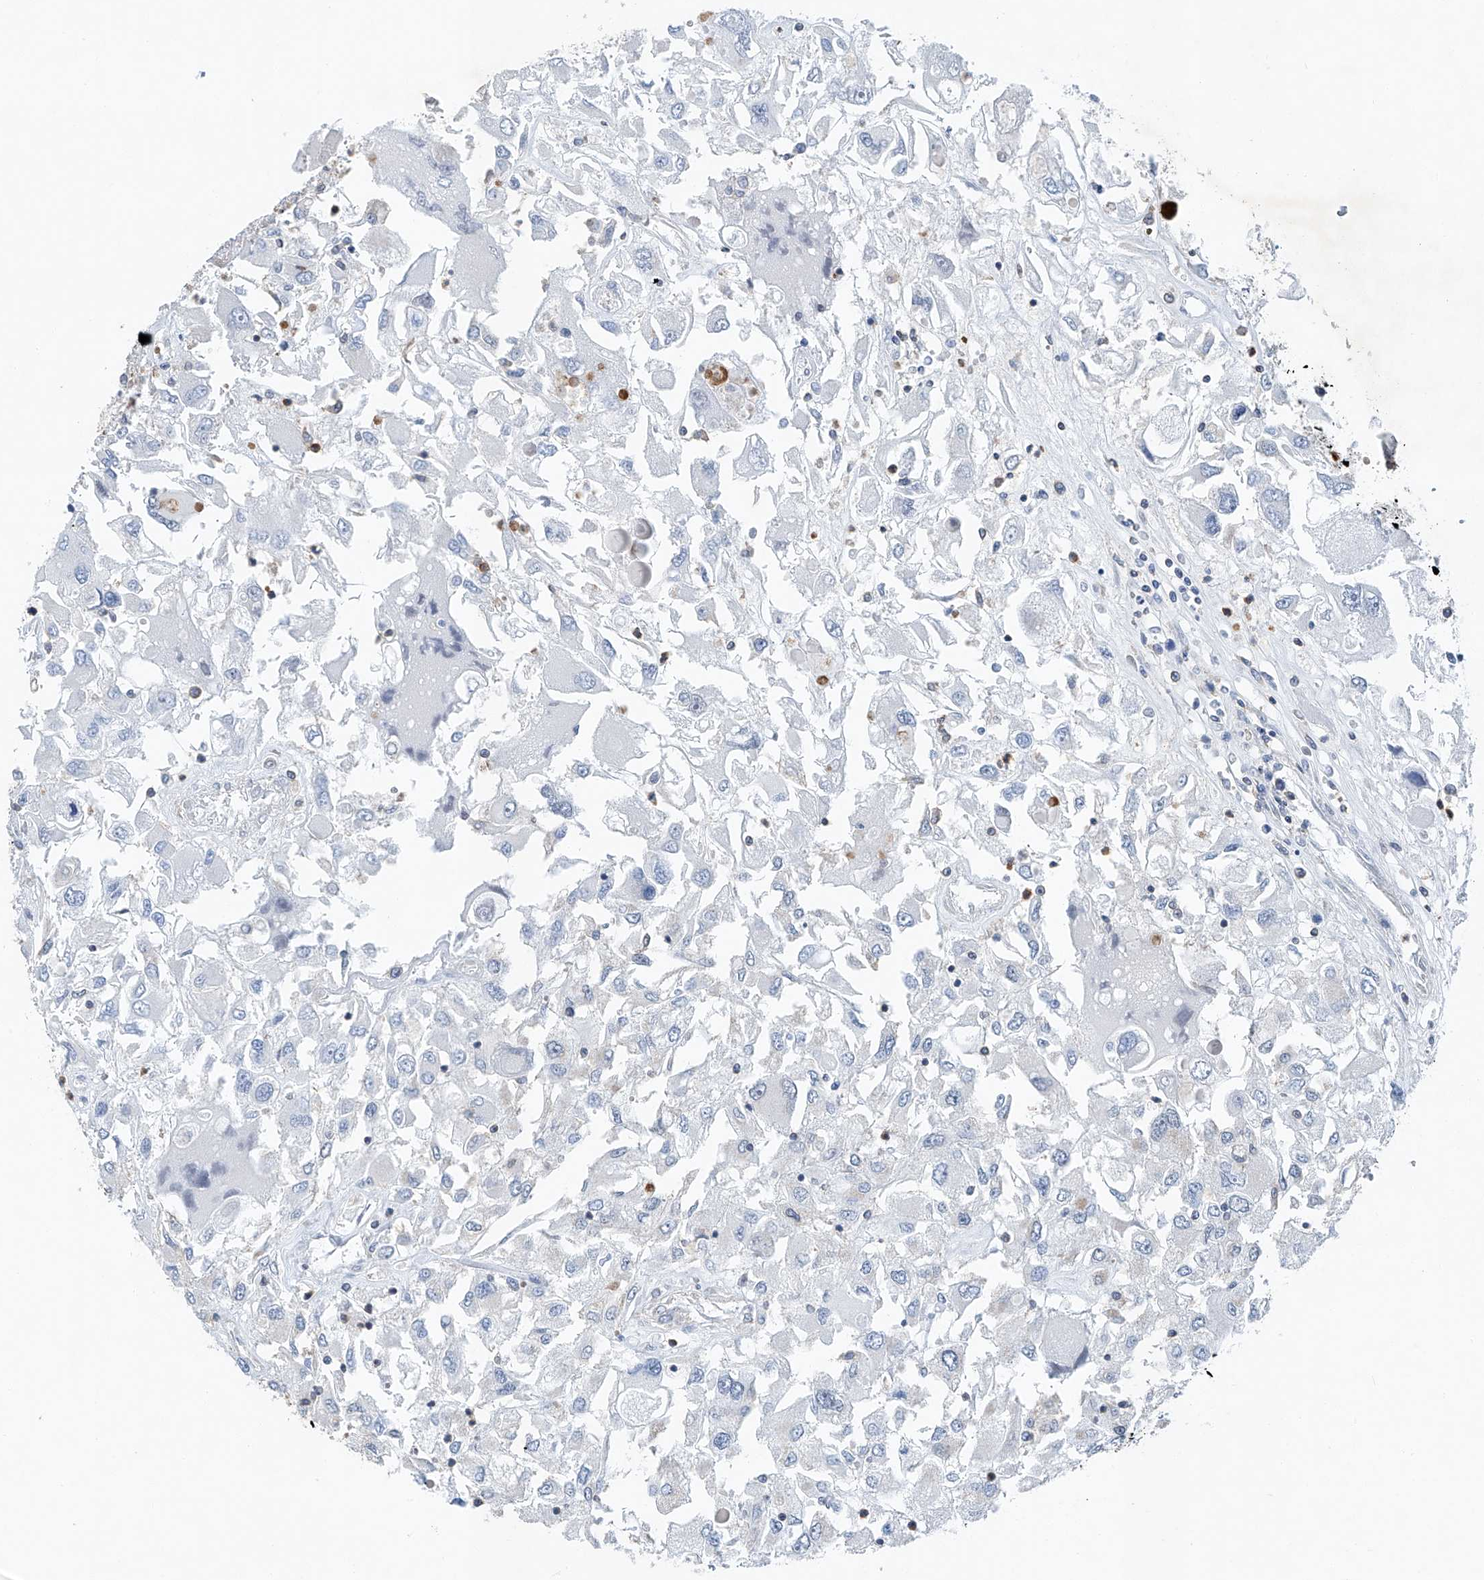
{"staining": {"intensity": "negative", "quantity": "none", "location": "none"}, "tissue": "renal cancer", "cell_type": "Tumor cells", "image_type": "cancer", "snomed": [{"axis": "morphology", "description": "Adenocarcinoma, NOS"}, {"axis": "topography", "description": "Kidney"}], "caption": "Immunohistochemical staining of human adenocarcinoma (renal) displays no significant staining in tumor cells. The staining is performed using DAB (3,3'-diaminobenzidine) brown chromogen with nuclei counter-stained in using hematoxylin.", "gene": "KLF15", "patient": {"sex": "female", "age": 52}}